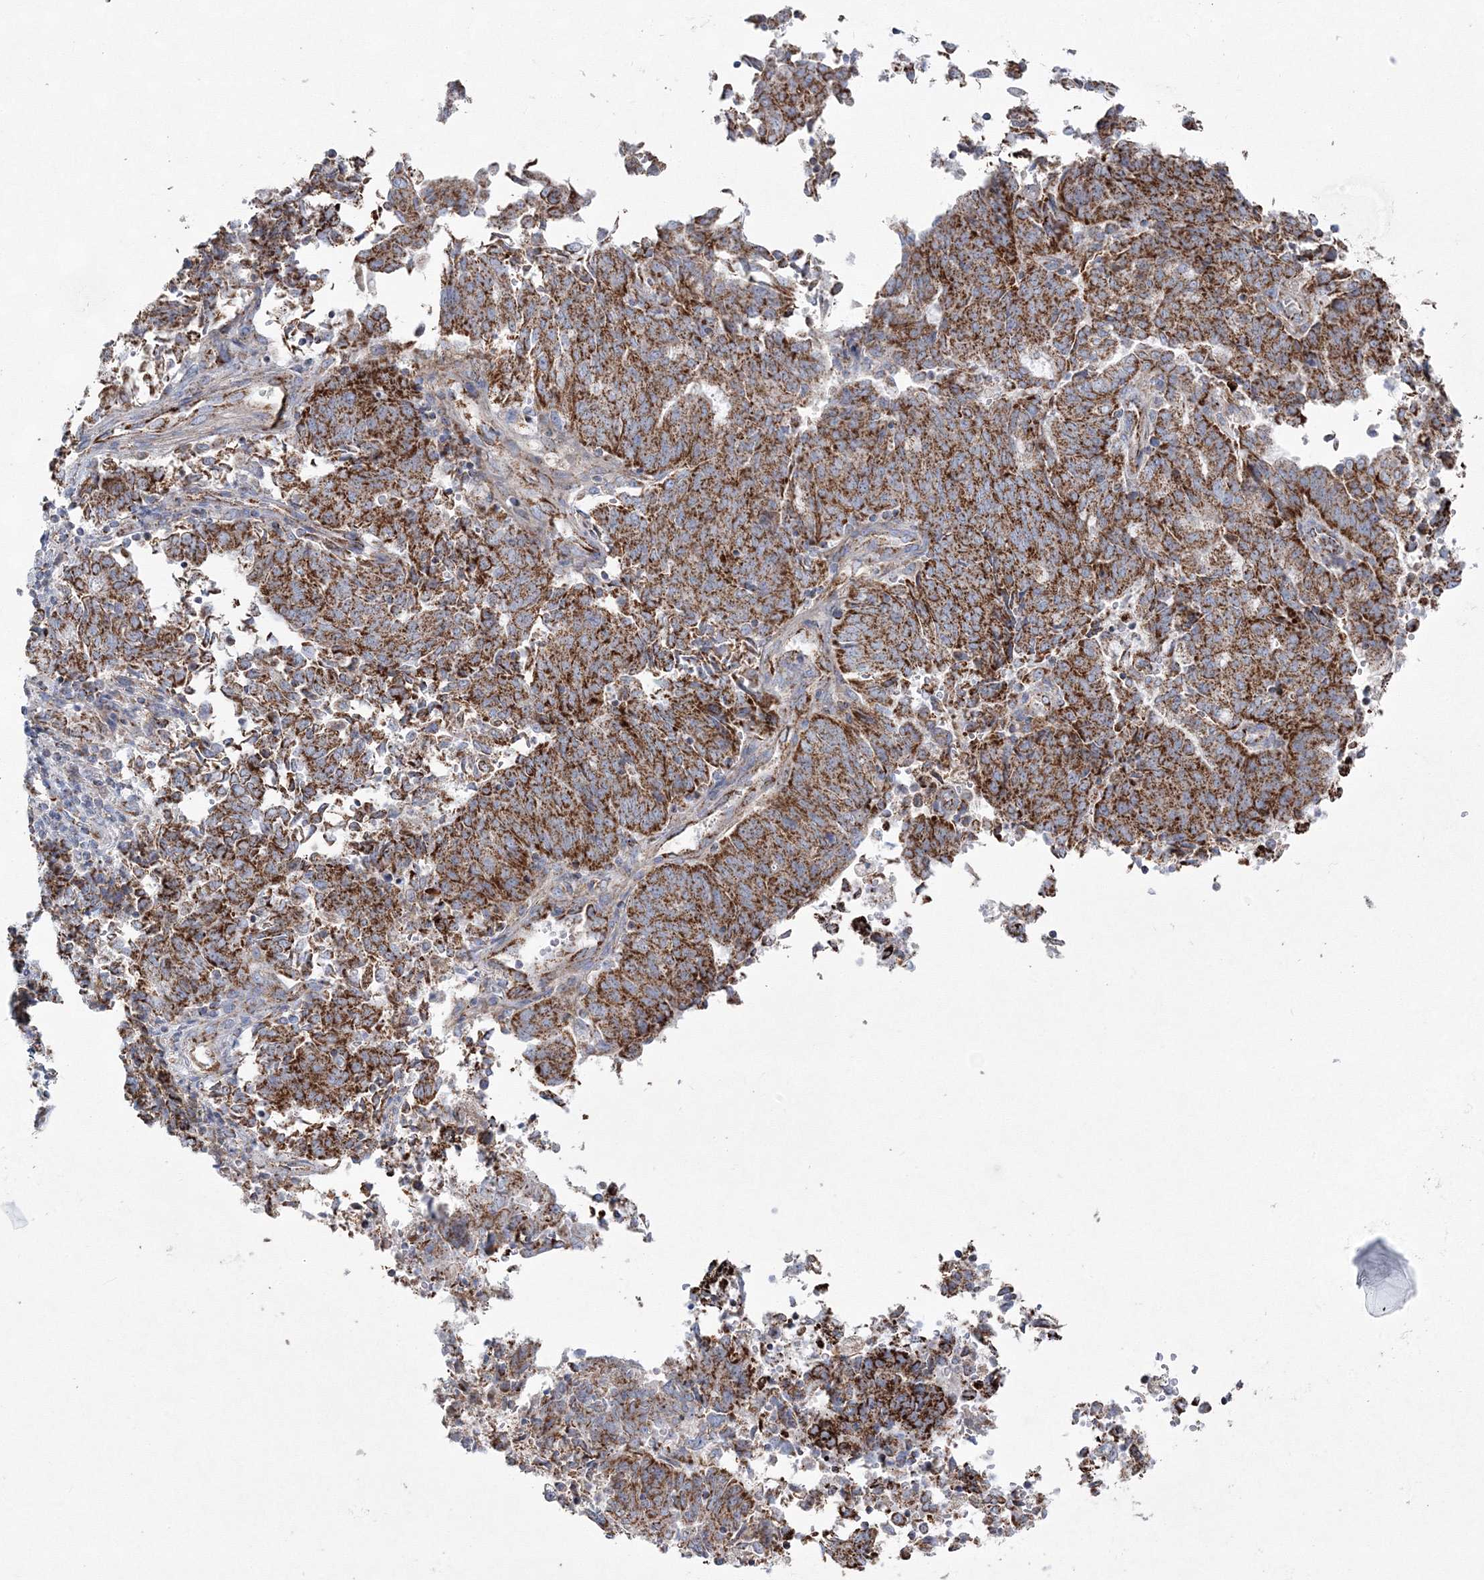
{"staining": {"intensity": "strong", "quantity": ">75%", "location": "cytoplasmic/membranous"}, "tissue": "endometrial cancer", "cell_type": "Tumor cells", "image_type": "cancer", "snomed": [{"axis": "morphology", "description": "Adenocarcinoma, NOS"}, {"axis": "topography", "description": "Endometrium"}], "caption": "Endometrial cancer (adenocarcinoma) tissue reveals strong cytoplasmic/membranous staining in about >75% of tumor cells, visualized by immunohistochemistry. Nuclei are stained in blue.", "gene": "HIBCH", "patient": {"sex": "female", "age": 80}}